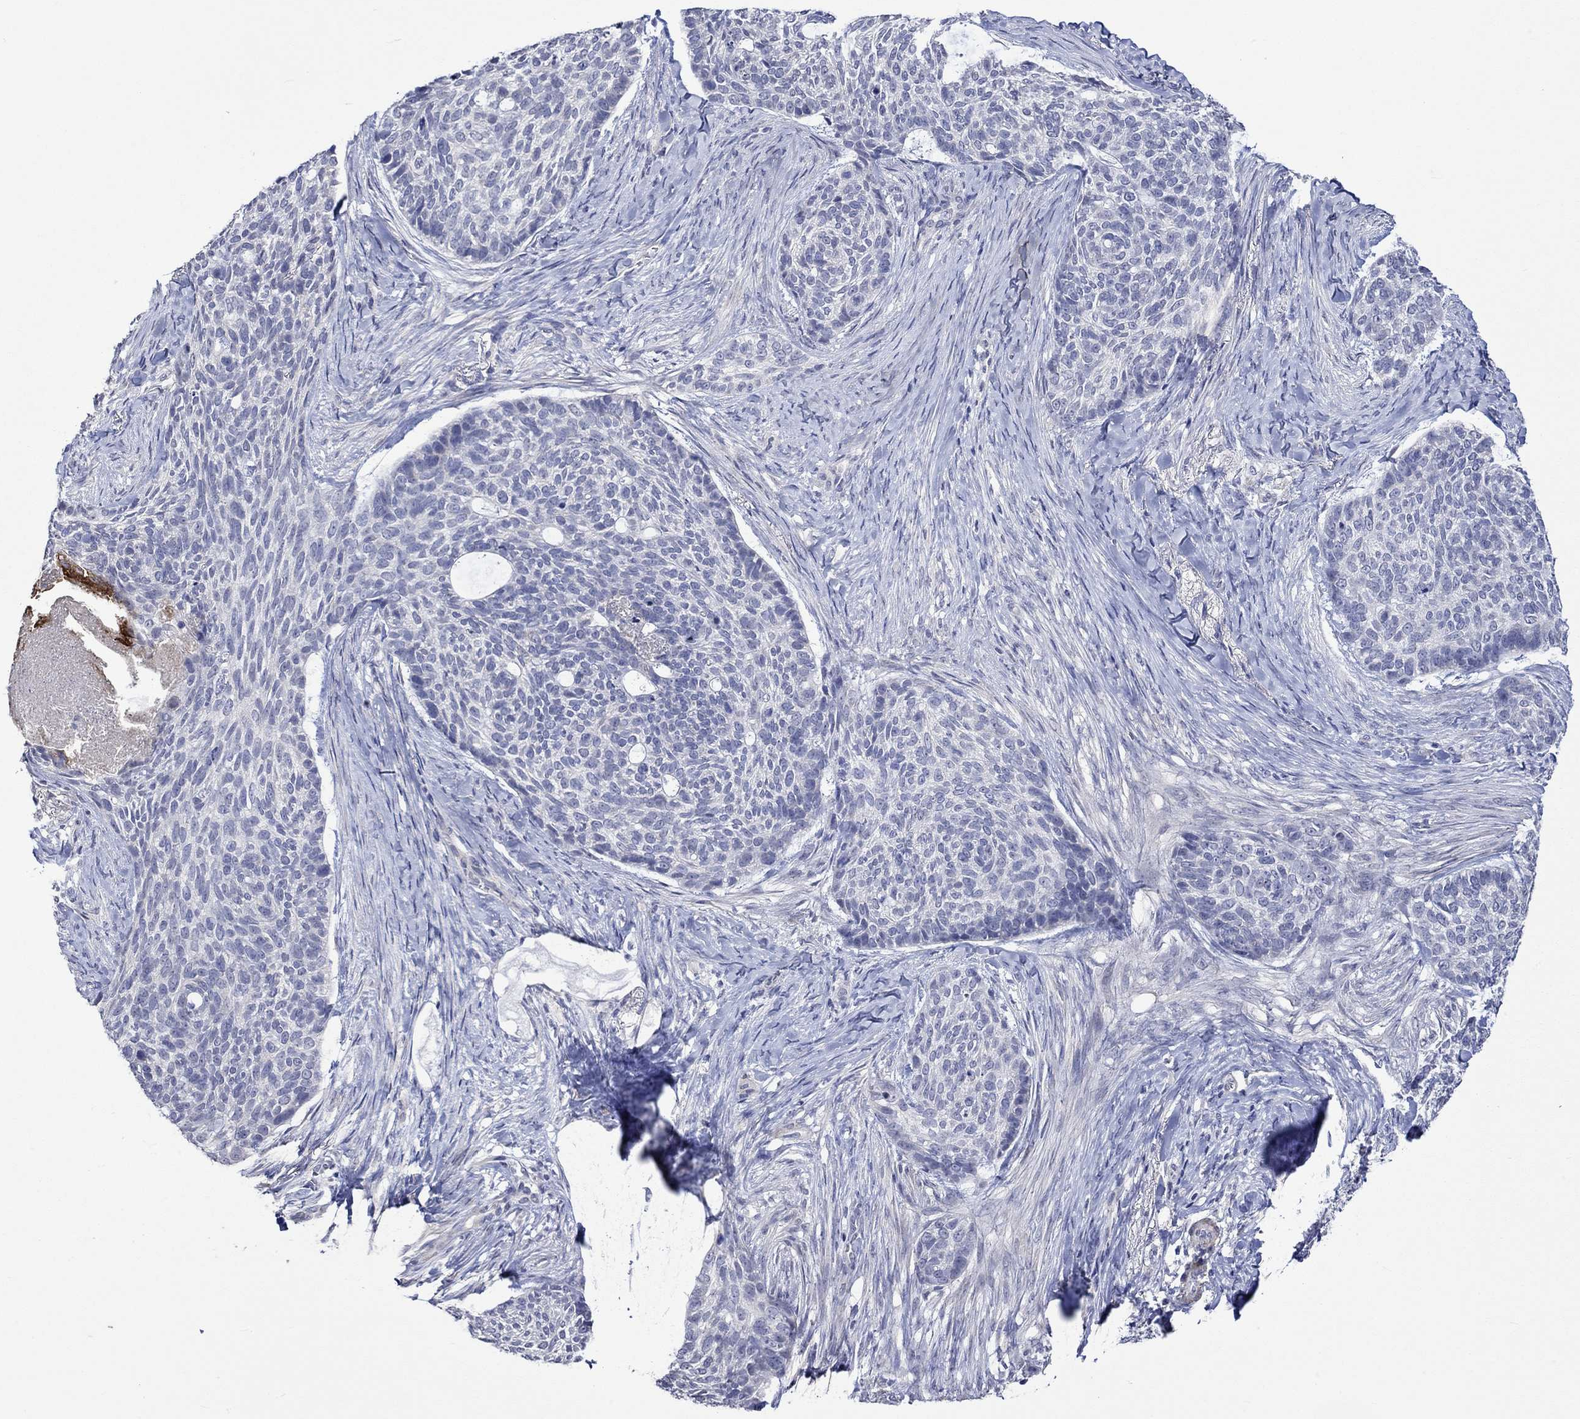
{"staining": {"intensity": "negative", "quantity": "none", "location": "none"}, "tissue": "skin cancer", "cell_type": "Tumor cells", "image_type": "cancer", "snomed": [{"axis": "morphology", "description": "Basal cell carcinoma"}, {"axis": "topography", "description": "Skin"}], "caption": "IHC photomicrograph of skin cancer (basal cell carcinoma) stained for a protein (brown), which displays no expression in tumor cells.", "gene": "CRYAB", "patient": {"sex": "female", "age": 69}}